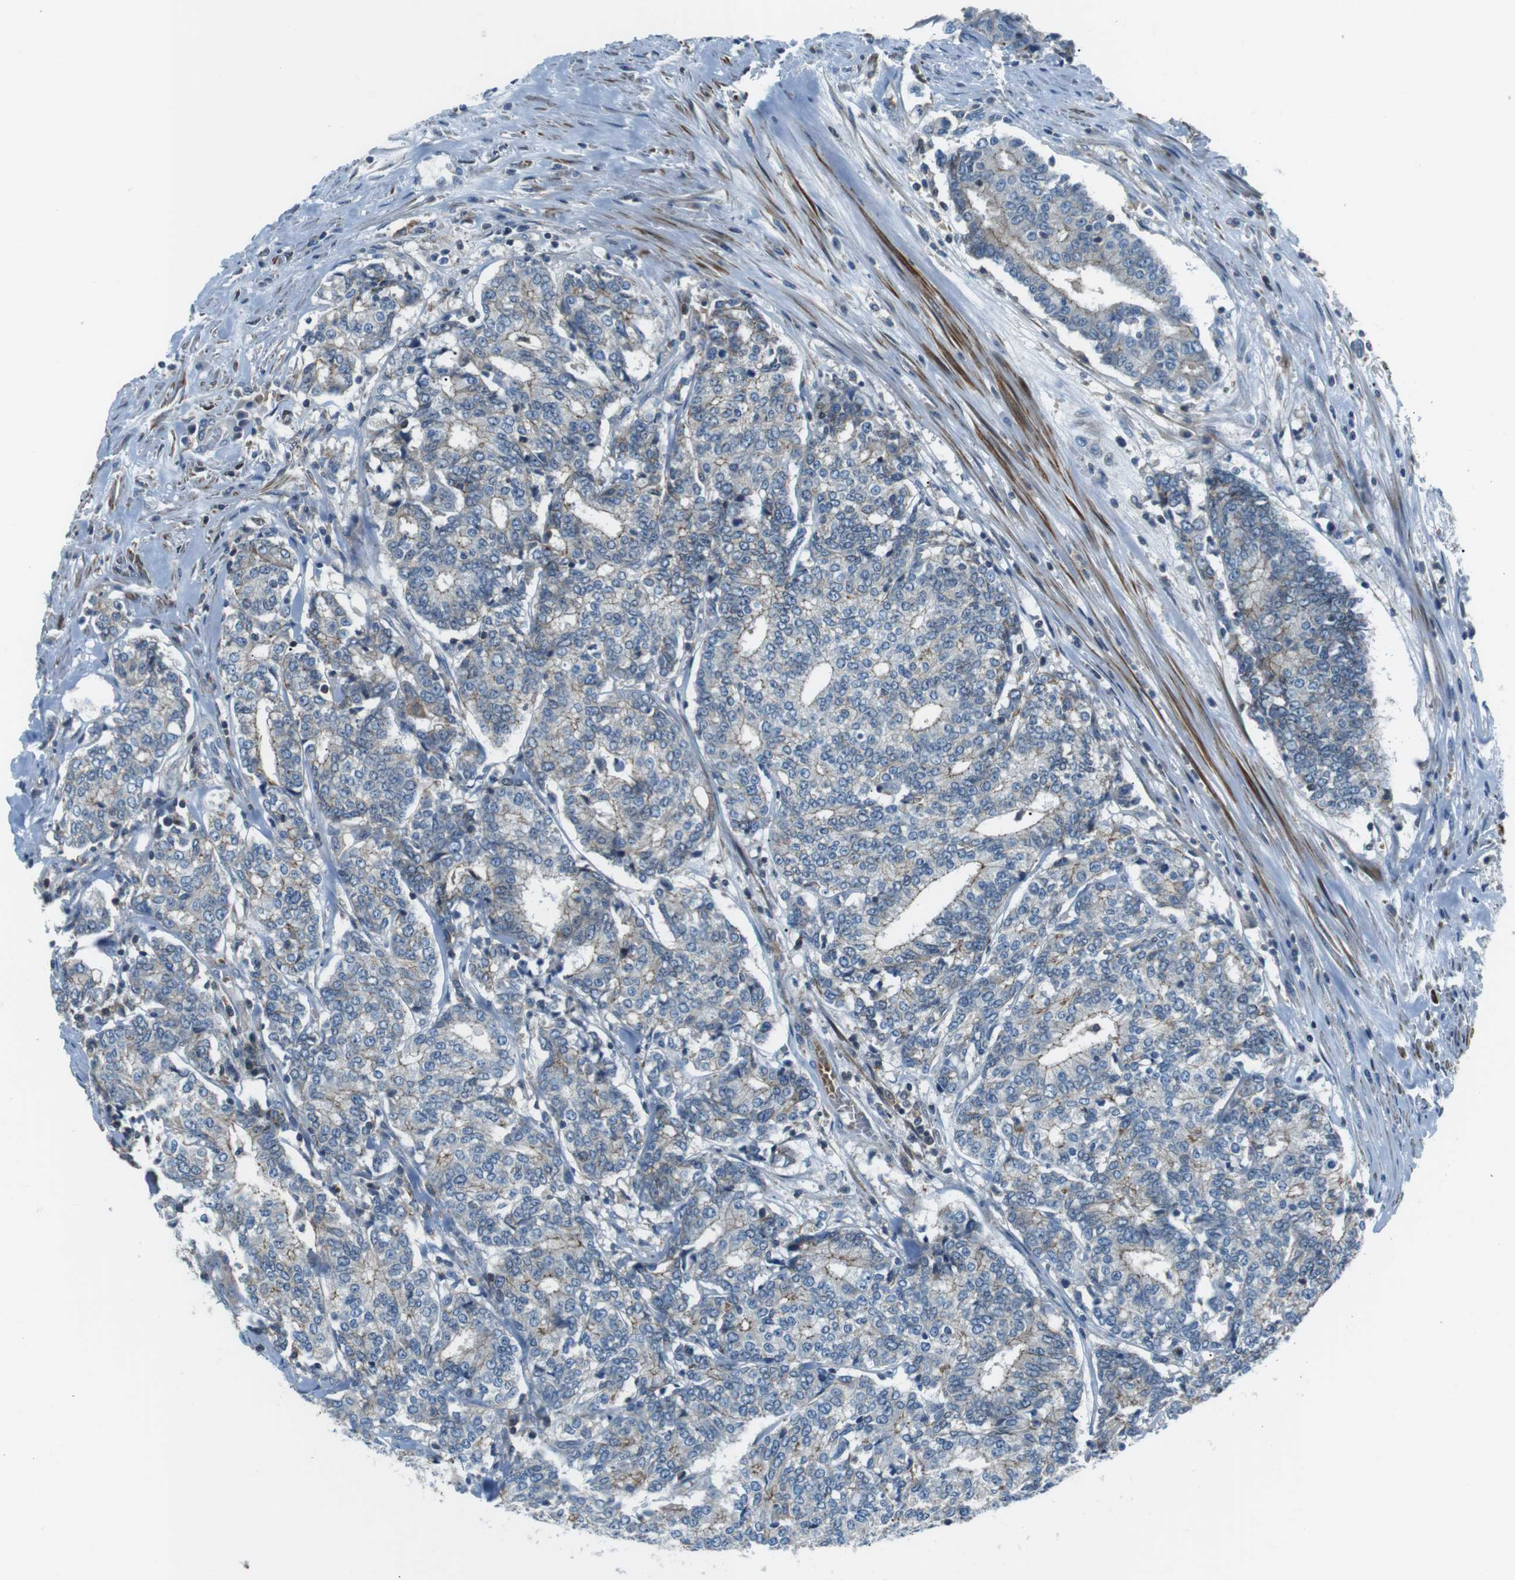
{"staining": {"intensity": "moderate", "quantity": "<25%", "location": "cytoplasmic/membranous"}, "tissue": "prostate cancer", "cell_type": "Tumor cells", "image_type": "cancer", "snomed": [{"axis": "morphology", "description": "Normal tissue, NOS"}, {"axis": "morphology", "description": "Adenocarcinoma, High grade"}, {"axis": "topography", "description": "Prostate"}, {"axis": "topography", "description": "Seminal veicle"}], "caption": "Prostate cancer (adenocarcinoma (high-grade)) tissue exhibits moderate cytoplasmic/membranous expression in about <25% of tumor cells", "gene": "ARVCF", "patient": {"sex": "male", "age": 55}}